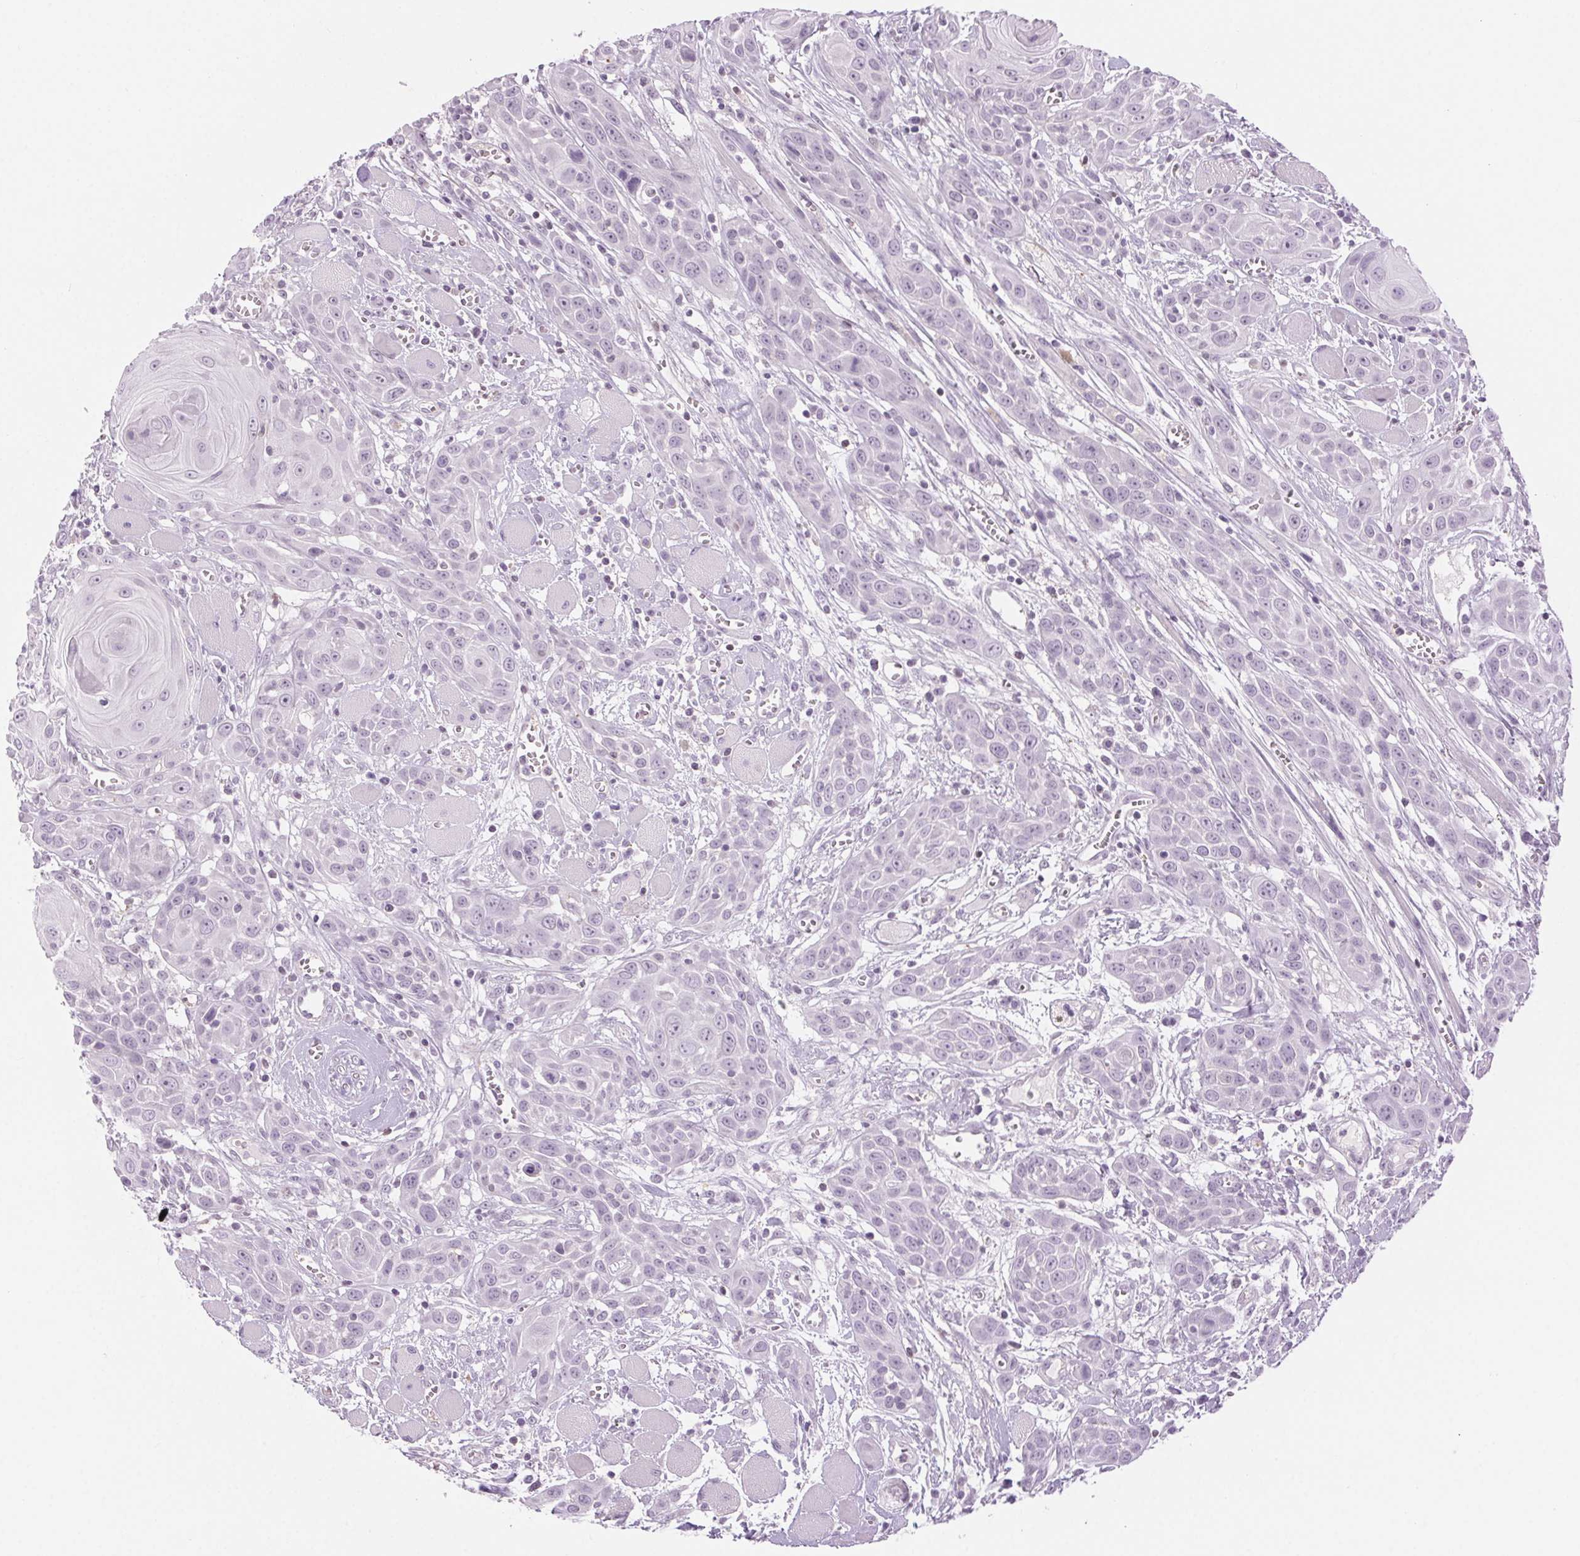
{"staining": {"intensity": "negative", "quantity": "none", "location": "none"}, "tissue": "head and neck cancer", "cell_type": "Tumor cells", "image_type": "cancer", "snomed": [{"axis": "morphology", "description": "Squamous cell carcinoma, NOS"}, {"axis": "topography", "description": "Head-Neck"}], "caption": "Immunohistochemical staining of human head and neck squamous cell carcinoma shows no significant positivity in tumor cells.", "gene": "SLC6A19", "patient": {"sex": "female", "age": 80}}